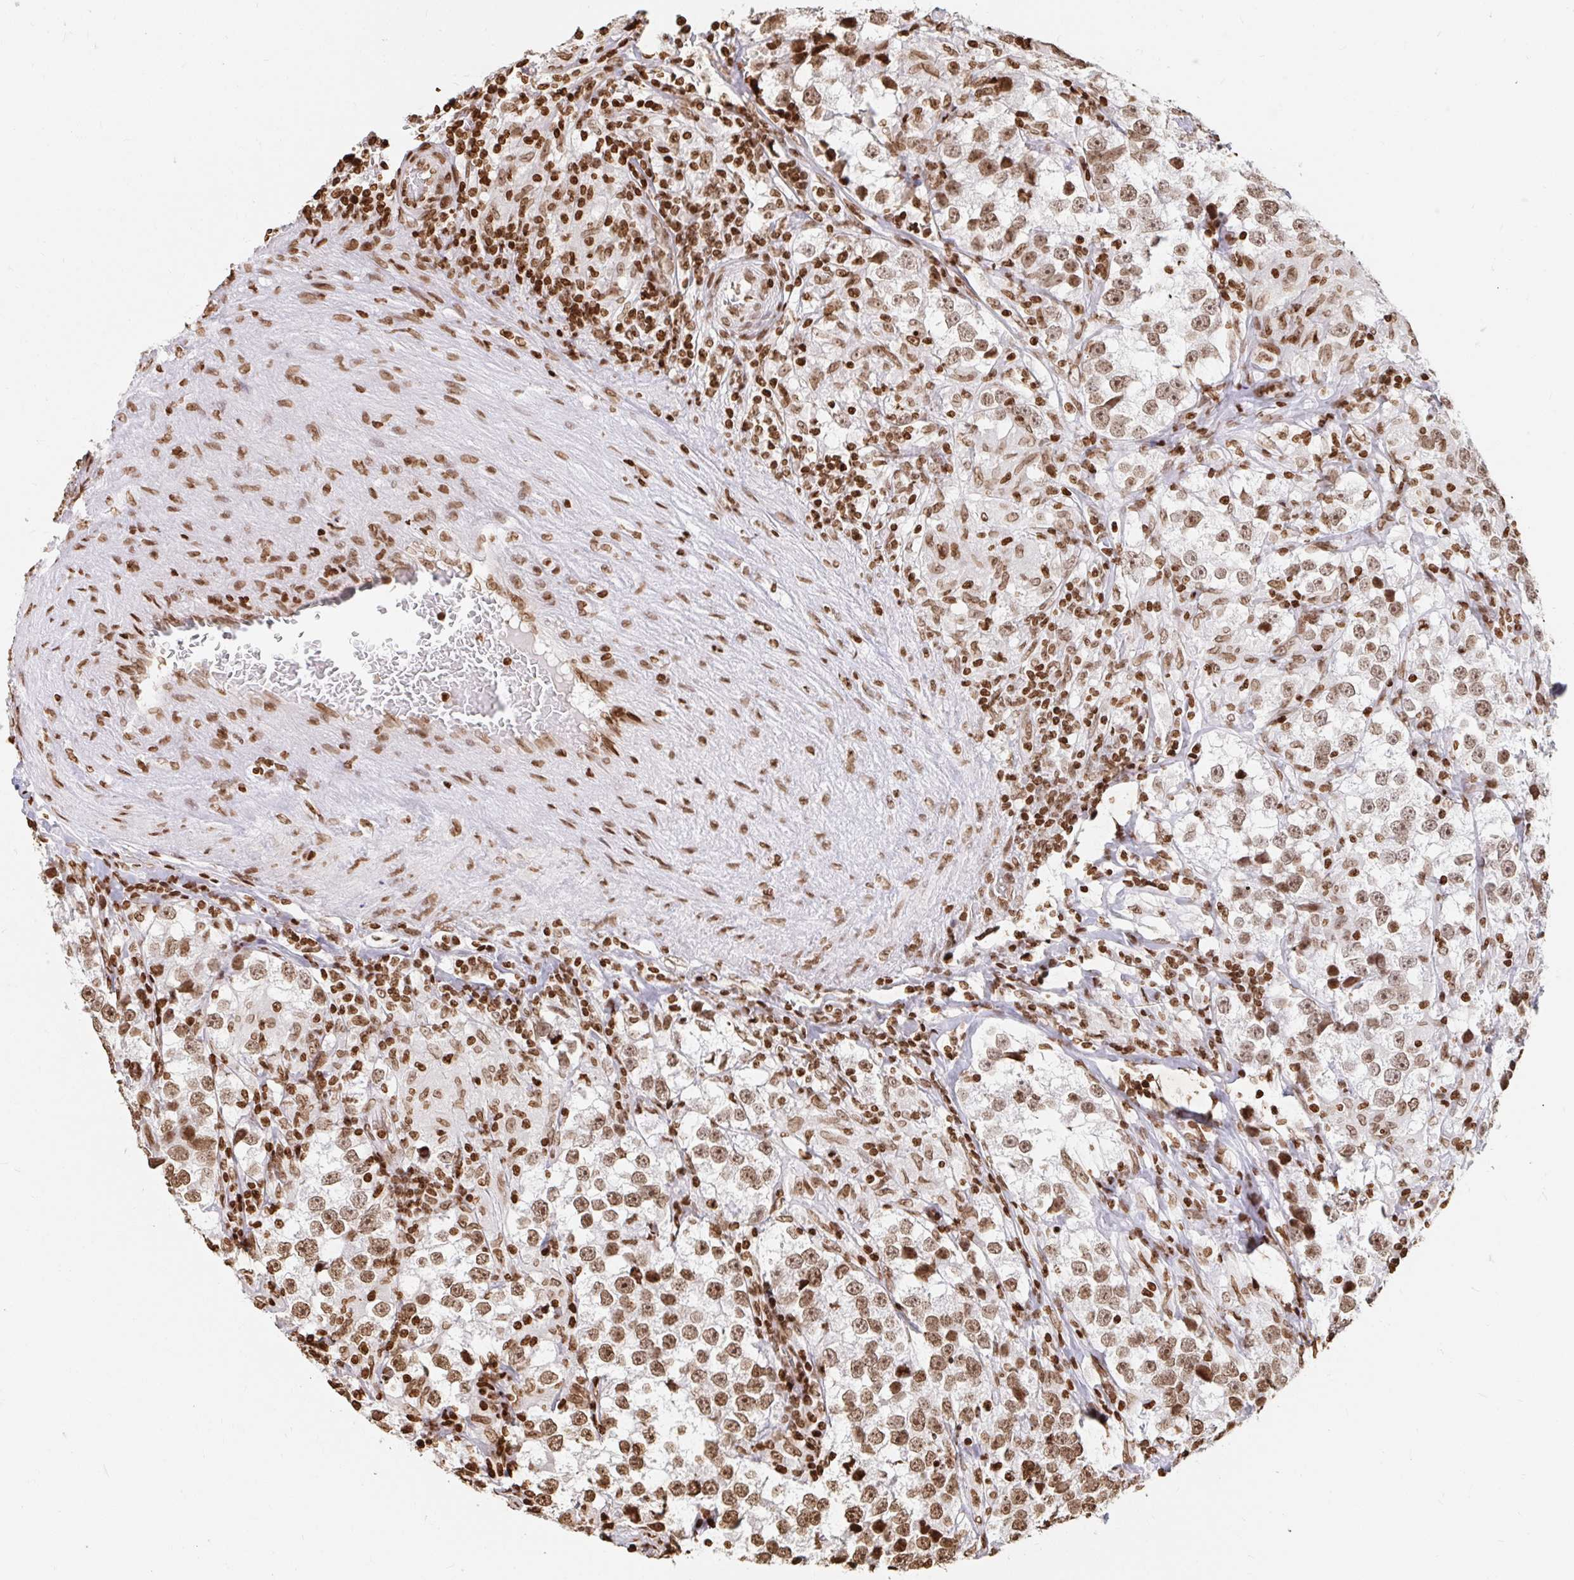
{"staining": {"intensity": "moderate", "quantity": ">75%", "location": "nuclear"}, "tissue": "testis cancer", "cell_type": "Tumor cells", "image_type": "cancer", "snomed": [{"axis": "morphology", "description": "Seminoma, NOS"}, {"axis": "topography", "description": "Testis"}], "caption": "Testis cancer (seminoma) tissue shows moderate nuclear positivity in approximately >75% of tumor cells The protein of interest is stained brown, and the nuclei are stained in blue (DAB IHC with brightfield microscopy, high magnification).", "gene": "H2BC5", "patient": {"sex": "male", "age": 46}}